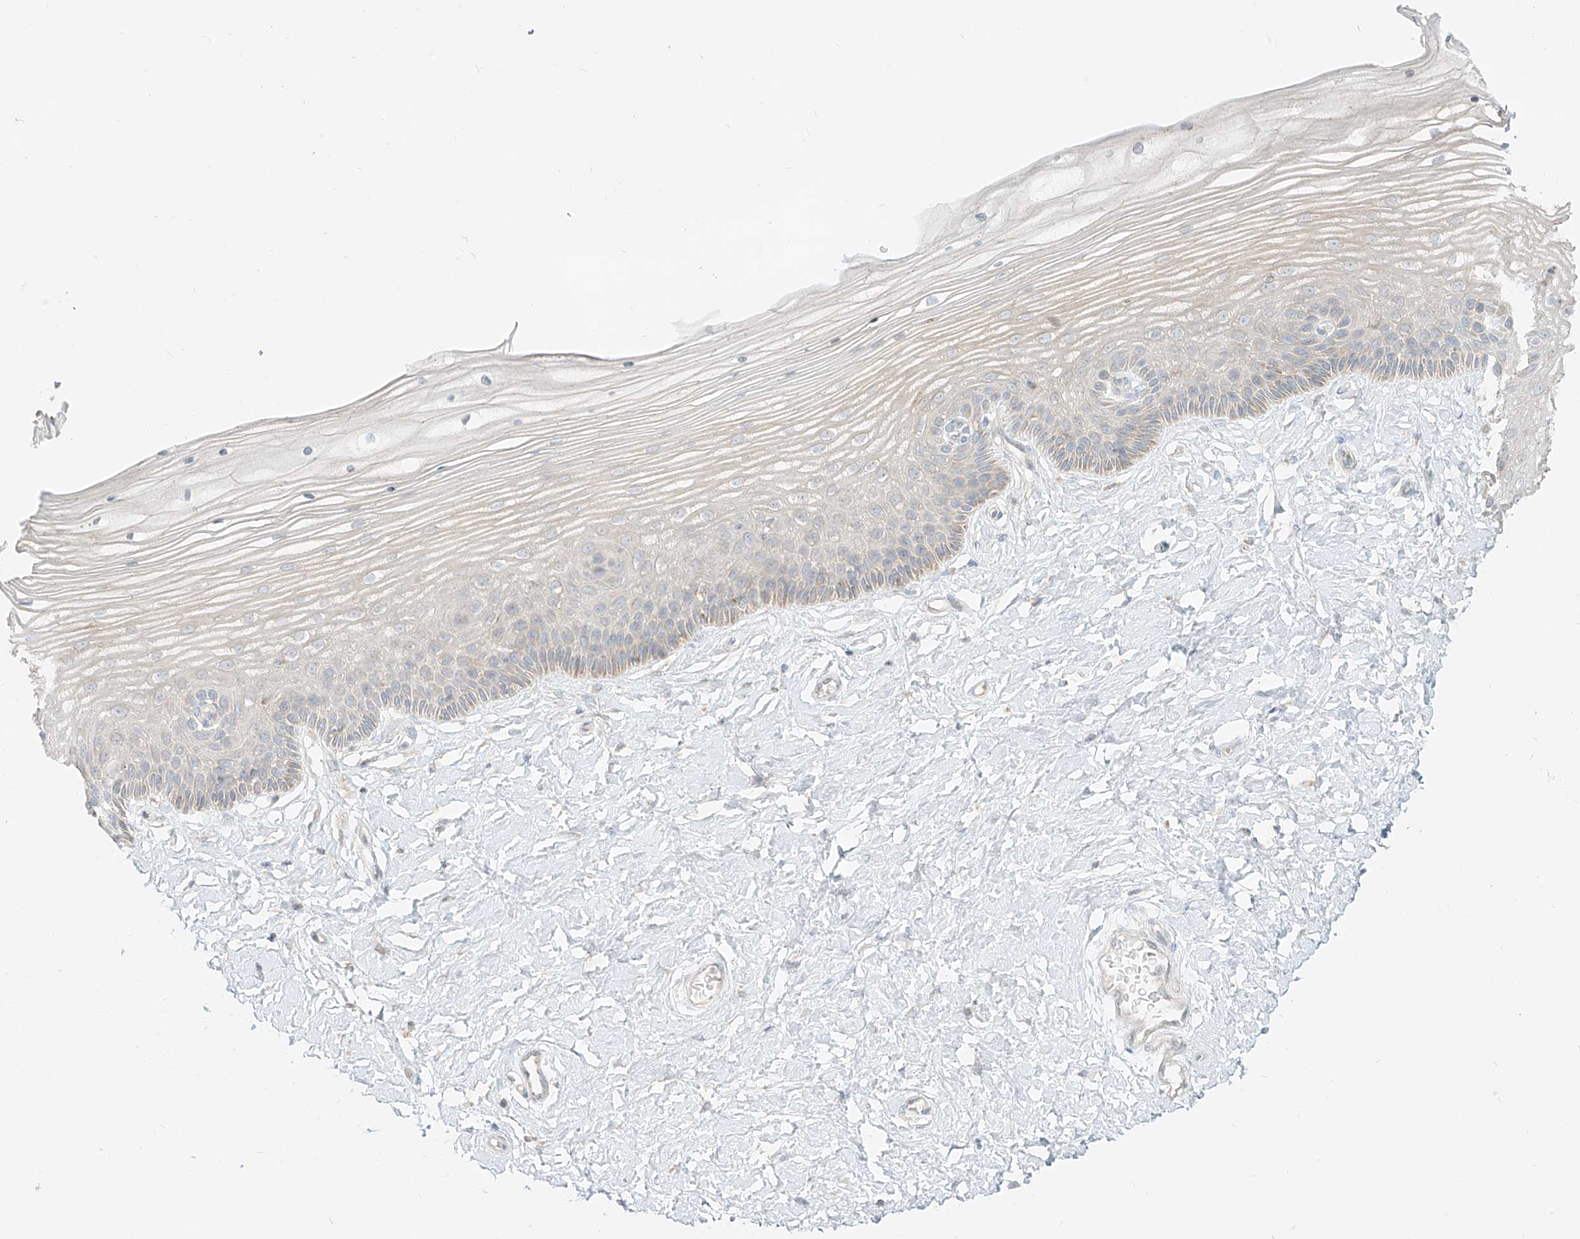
{"staining": {"intensity": "moderate", "quantity": "<25%", "location": "cytoplasmic/membranous"}, "tissue": "vagina", "cell_type": "Squamous epithelial cells", "image_type": "normal", "snomed": [{"axis": "morphology", "description": "Normal tissue, NOS"}, {"axis": "topography", "description": "Vagina"}, {"axis": "topography", "description": "Cervix"}], "caption": "Brown immunohistochemical staining in benign human vagina shows moderate cytoplasmic/membranous positivity in approximately <25% of squamous epithelial cells. (brown staining indicates protein expression, while blue staining denotes nuclei).", "gene": "ZIM3", "patient": {"sex": "female", "age": 40}}